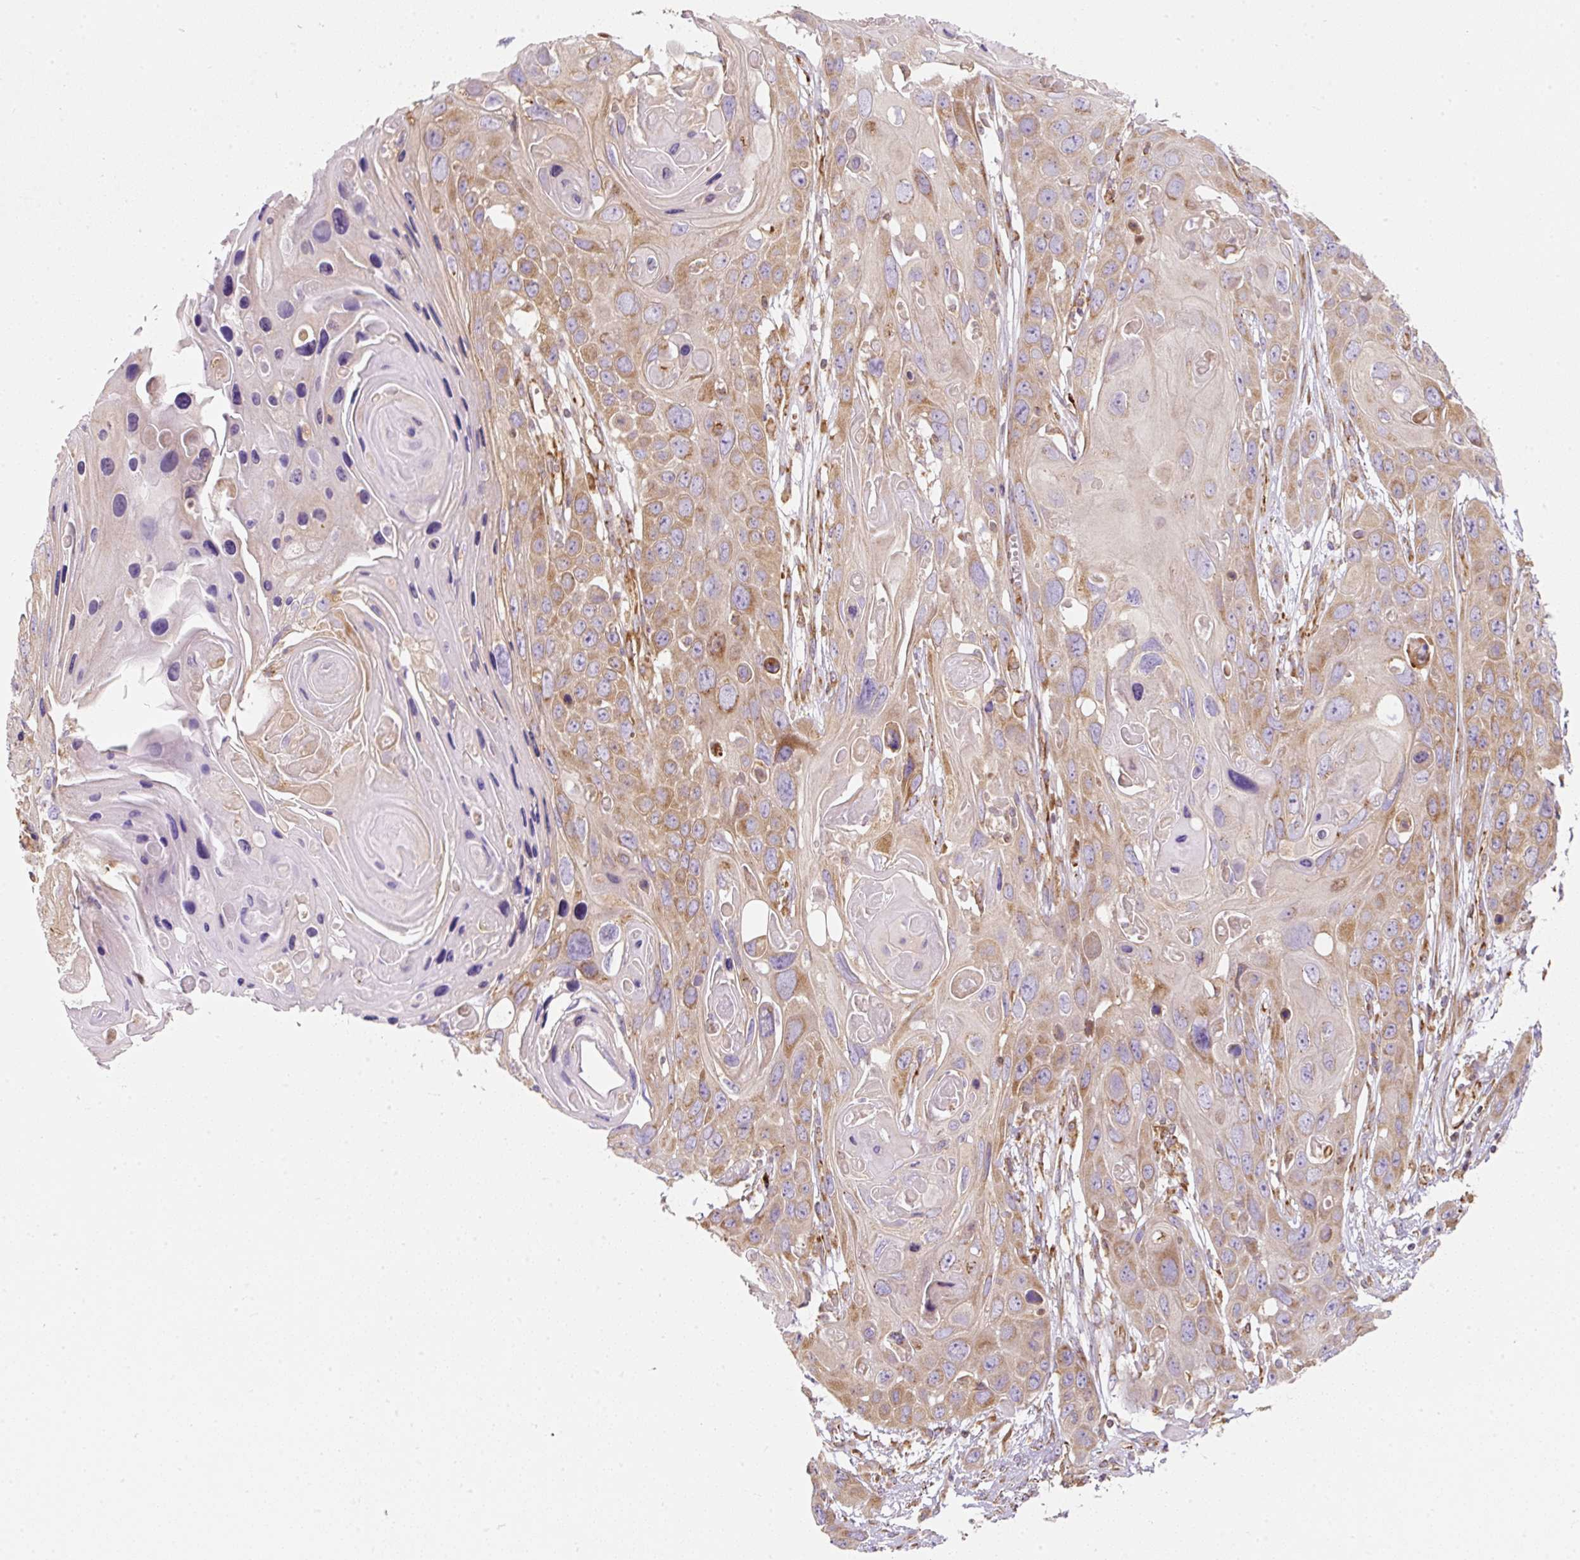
{"staining": {"intensity": "moderate", "quantity": "25%-75%", "location": "cytoplasmic/membranous"}, "tissue": "skin cancer", "cell_type": "Tumor cells", "image_type": "cancer", "snomed": [{"axis": "morphology", "description": "Squamous cell carcinoma, NOS"}, {"axis": "topography", "description": "Skin"}], "caption": "Protein analysis of skin cancer tissue displays moderate cytoplasmic/membranous expression in approximately 25%-75% of tumor cells.", "gene": "ERAP2", "patient": {"sex": "male", "age": 55}}